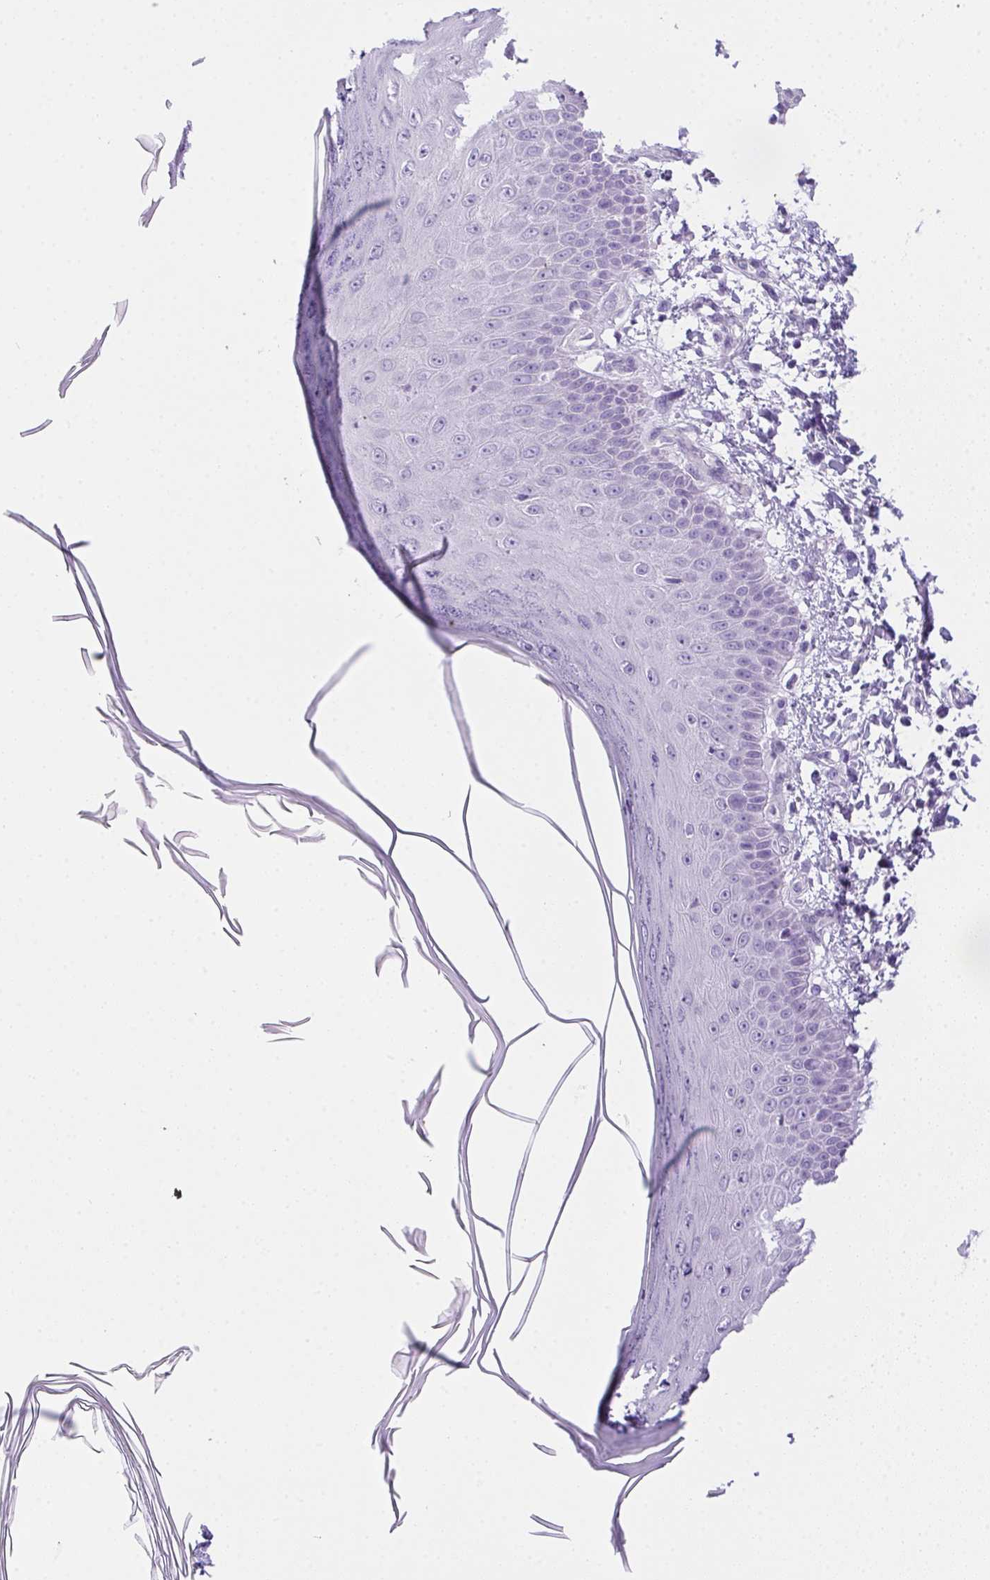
{"staining": {"intensity": "negative", "quantity": "none", "location": "none"}, "tissue": "skin", "cell_type": "Fibroblasts", "image_type": "normal", "snomed": [{"axis": "morphology", "description": "Normal tissue, NOS"}, {"axis": "topography", "description": "Skin"}], "caption": "High power microscopy micrograph of an immunohistochemistry (IHC) image of unremarkable skin, revealing no significant expression in fibroblasts. Brightfield microscopy of IHC stained with DAB (brown) and hematoxylin (blue), captured at high magnification.", "gene": "SPACA5B", "patient": {"sex": "female", "age": 62}}